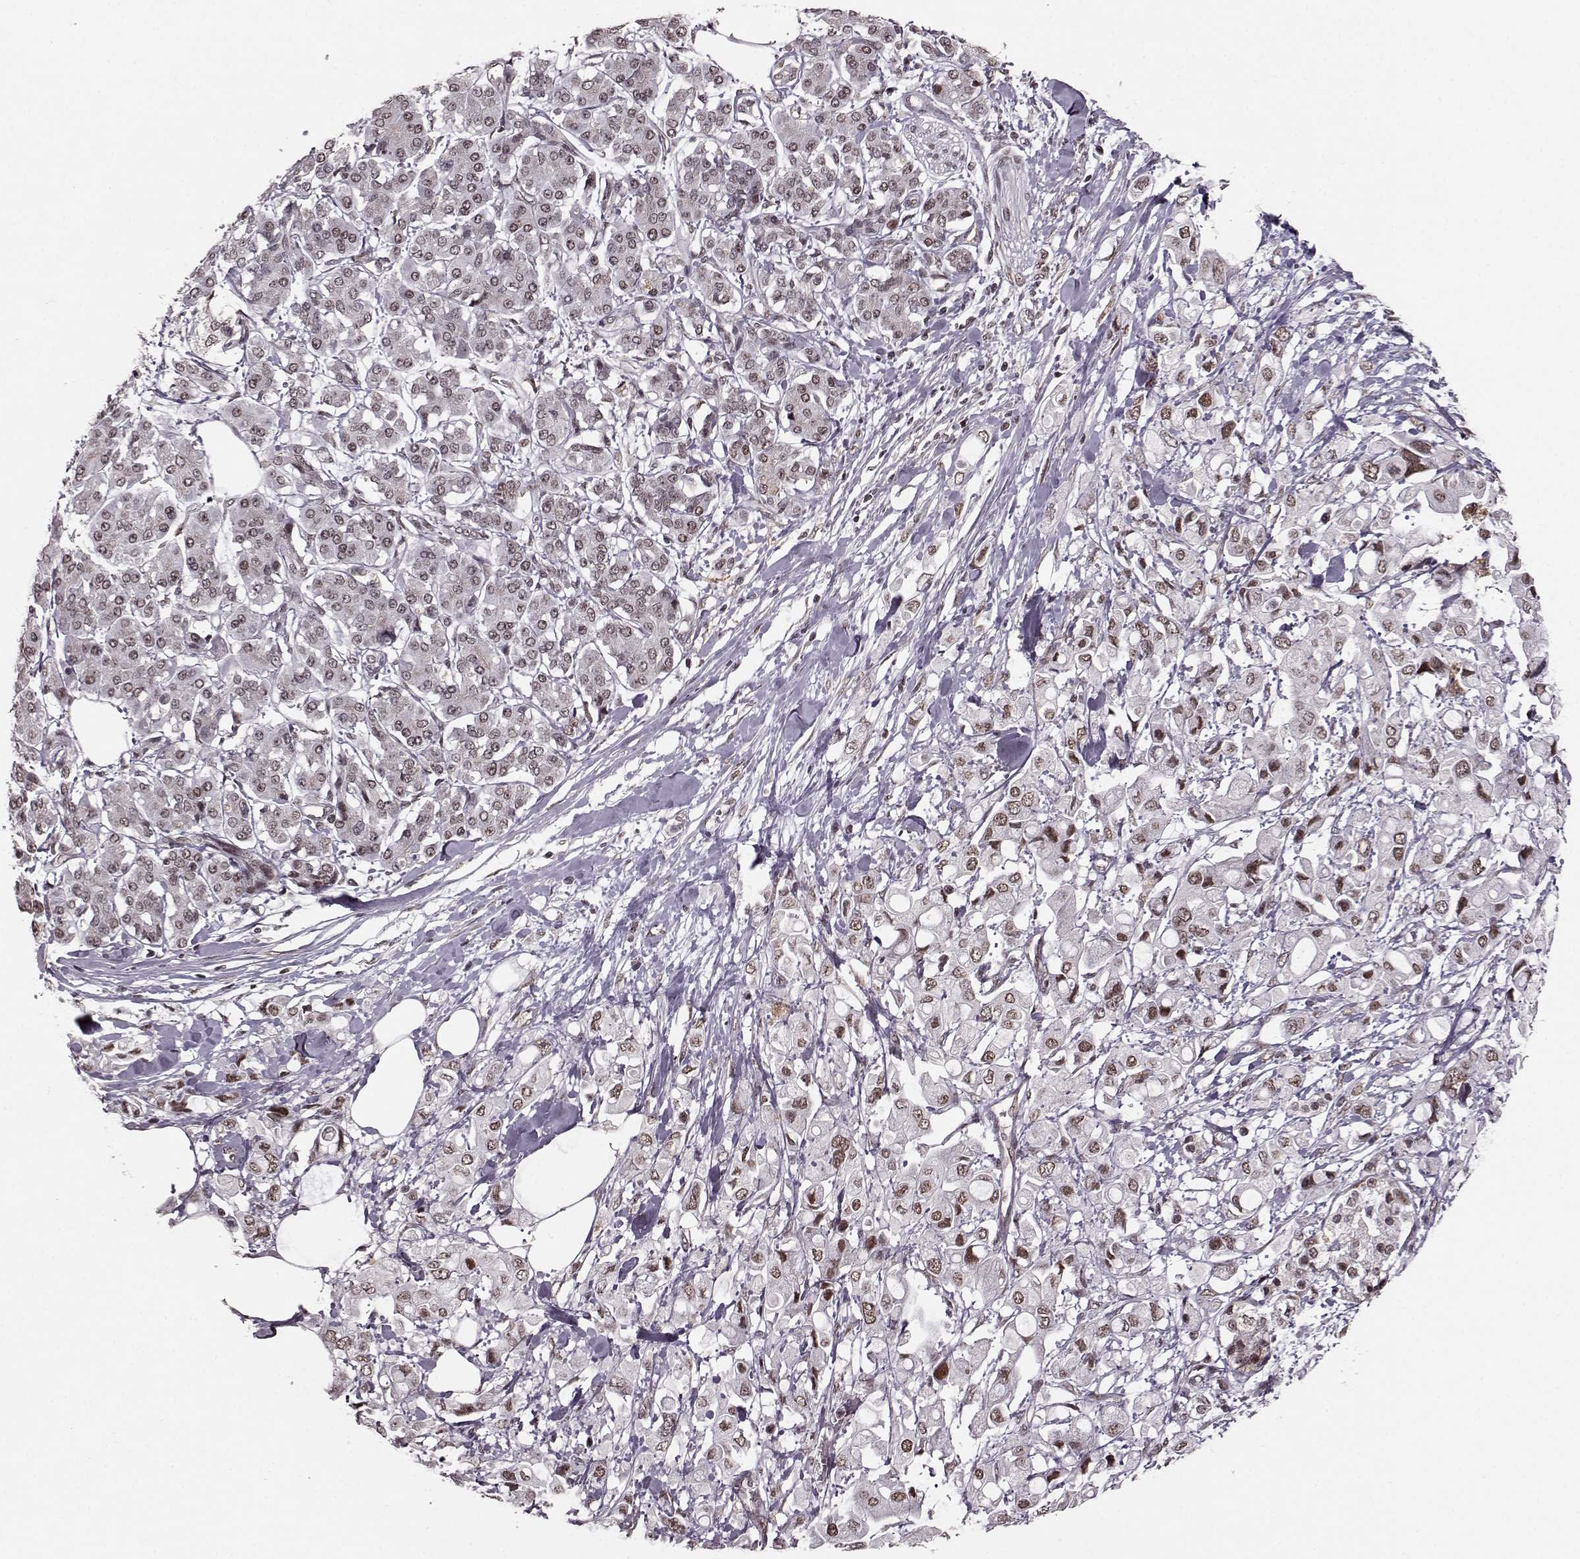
{"staining": {"intensity": "weak", "quantity": ">75%", "location": "nuclear"}, "tissue": "pancreatic cancer", "cell_type": "Tumor cells", "image_type": "cancer", "snomed": [{"axis": "morphology", "description": "Adenocarcinoma, NOS"}, {"axis": "topography", "description": "Pancreas"}], "caption": "Pancreatic adenocarcinoma stained with DAB immunohistochemistry (IHC) displays low levels of weak nuclear staining in about >75% of tumor cells. (DAB (3,3'-diaminobenzidine) IHC, brown staining for protein, blue staining for nuclei).", "gene": "RRAGD", "patient": {"sex": "female", "age": 56}}